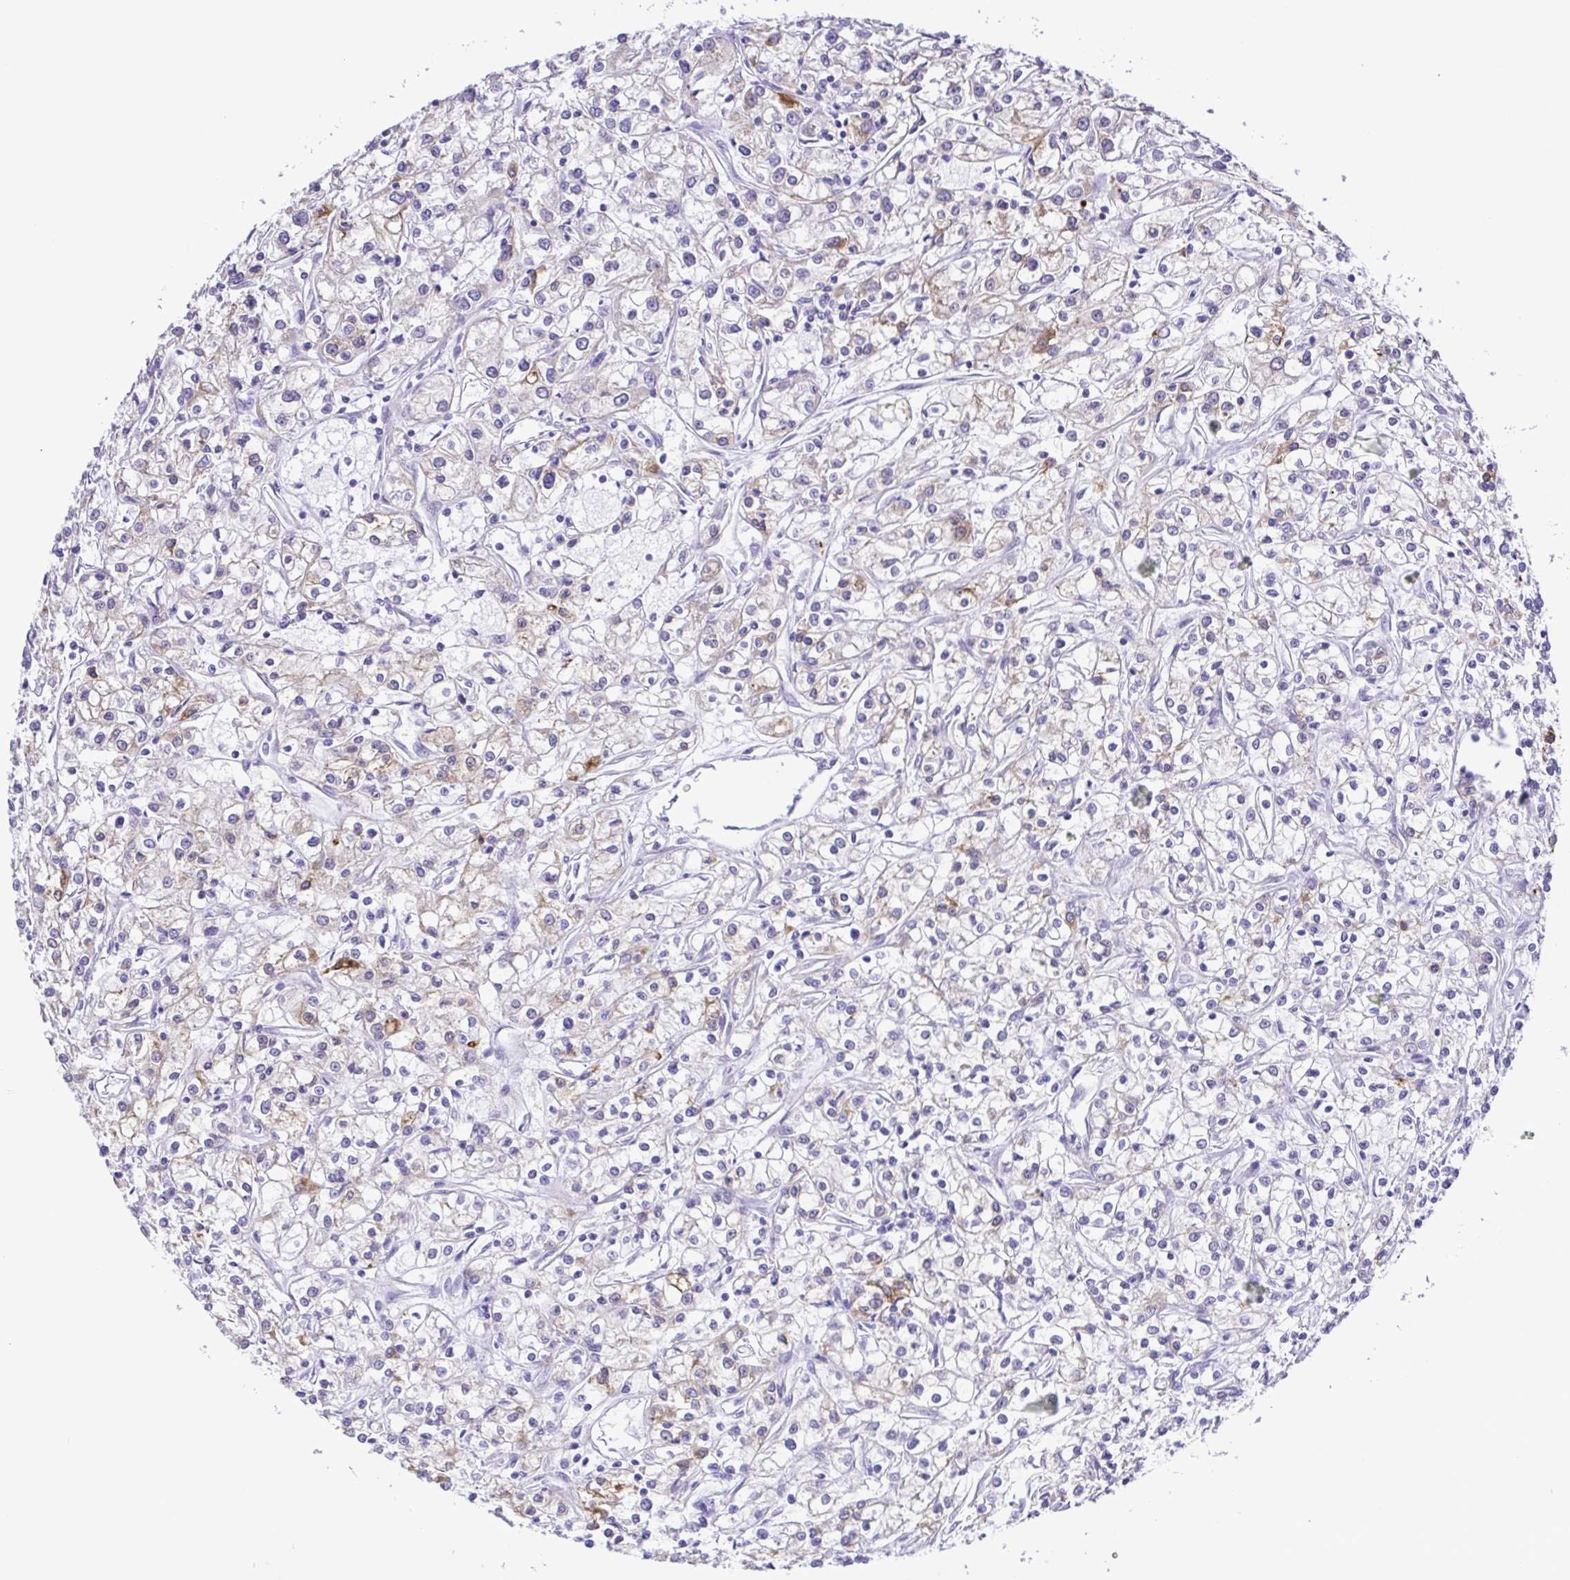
{"staining": {"intensity": "weak", "quantity": "<25%", "location": "cytoplasmic/membranous"}, "tissue": "renal cancer", "cell_type": "Tumor cells", "image_type": "cancer", "snomed": [{"axis": "morphology", "description": "Adenocarcinoma, NOS"}, {"axis": "topography", "description": "Kidney"}], "caption": "Tumor cells show no significant staining in renal cancer.", "gene": "DCLK2", "patient": {"sex": "female", "age": 59}}